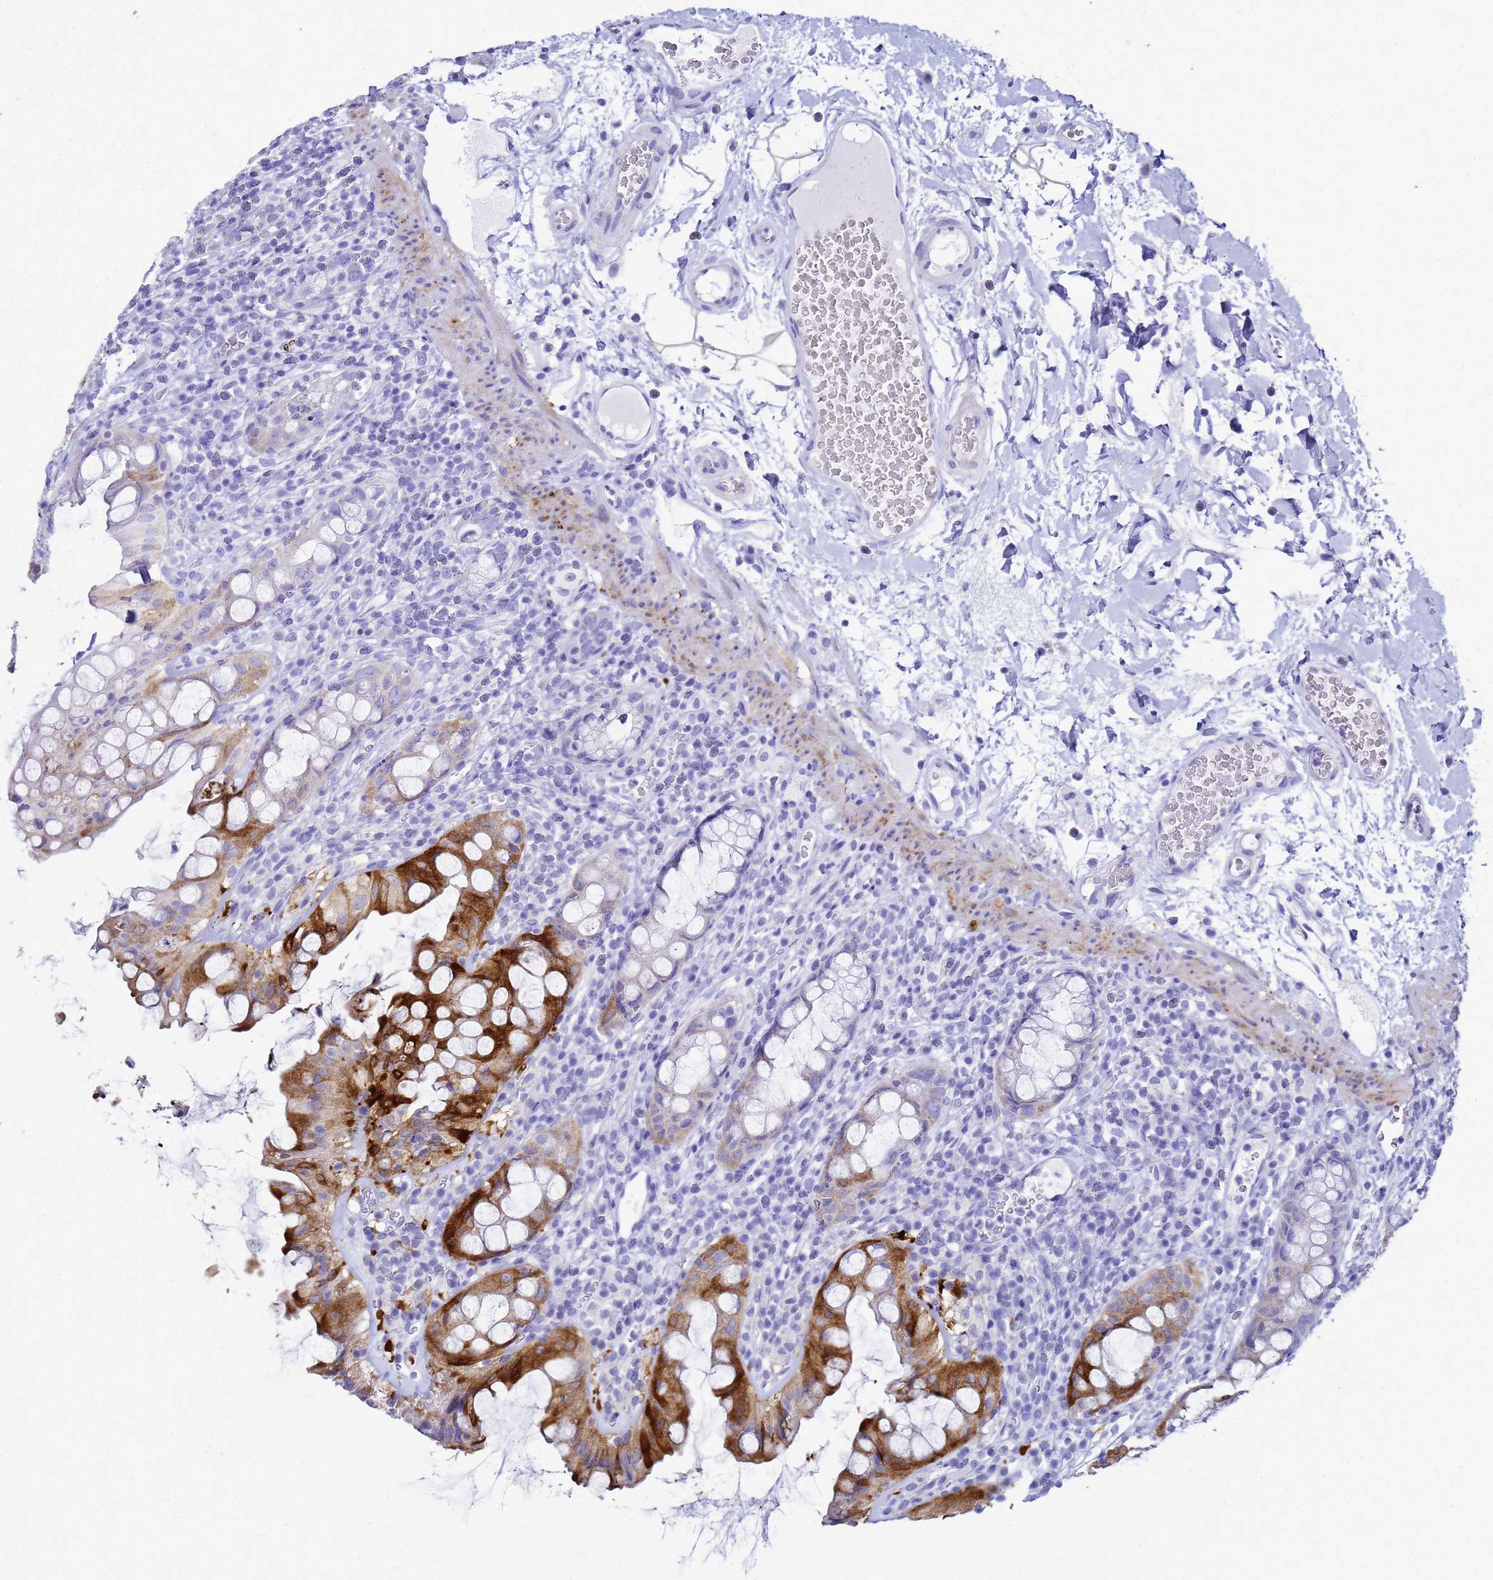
{"staining": {"intensity": "strong", "quantity": "25%-75%", "location": "cytoplasmic/membranous"}, "tissue": "rectum", "cell_type": "Glandular cells", "image_type": "normal", "snomed": [{"axis": "morphology", "description": "Normal tissue, NOS"}, {"axis": "topography", "description": "Rectum"}], "caption": "Protein positivity by IHC exhibits strong cytoplasmic/membranous expression in approximately 25%-75% of glandular cells in unremarkable rectum. The staining is performed using DAB brown chromogen to label protein expression. The nuclei are counter-stained blue using hematoxylin.", "gene": "CKB", "patient": {"sex": "female", "age": 57}}